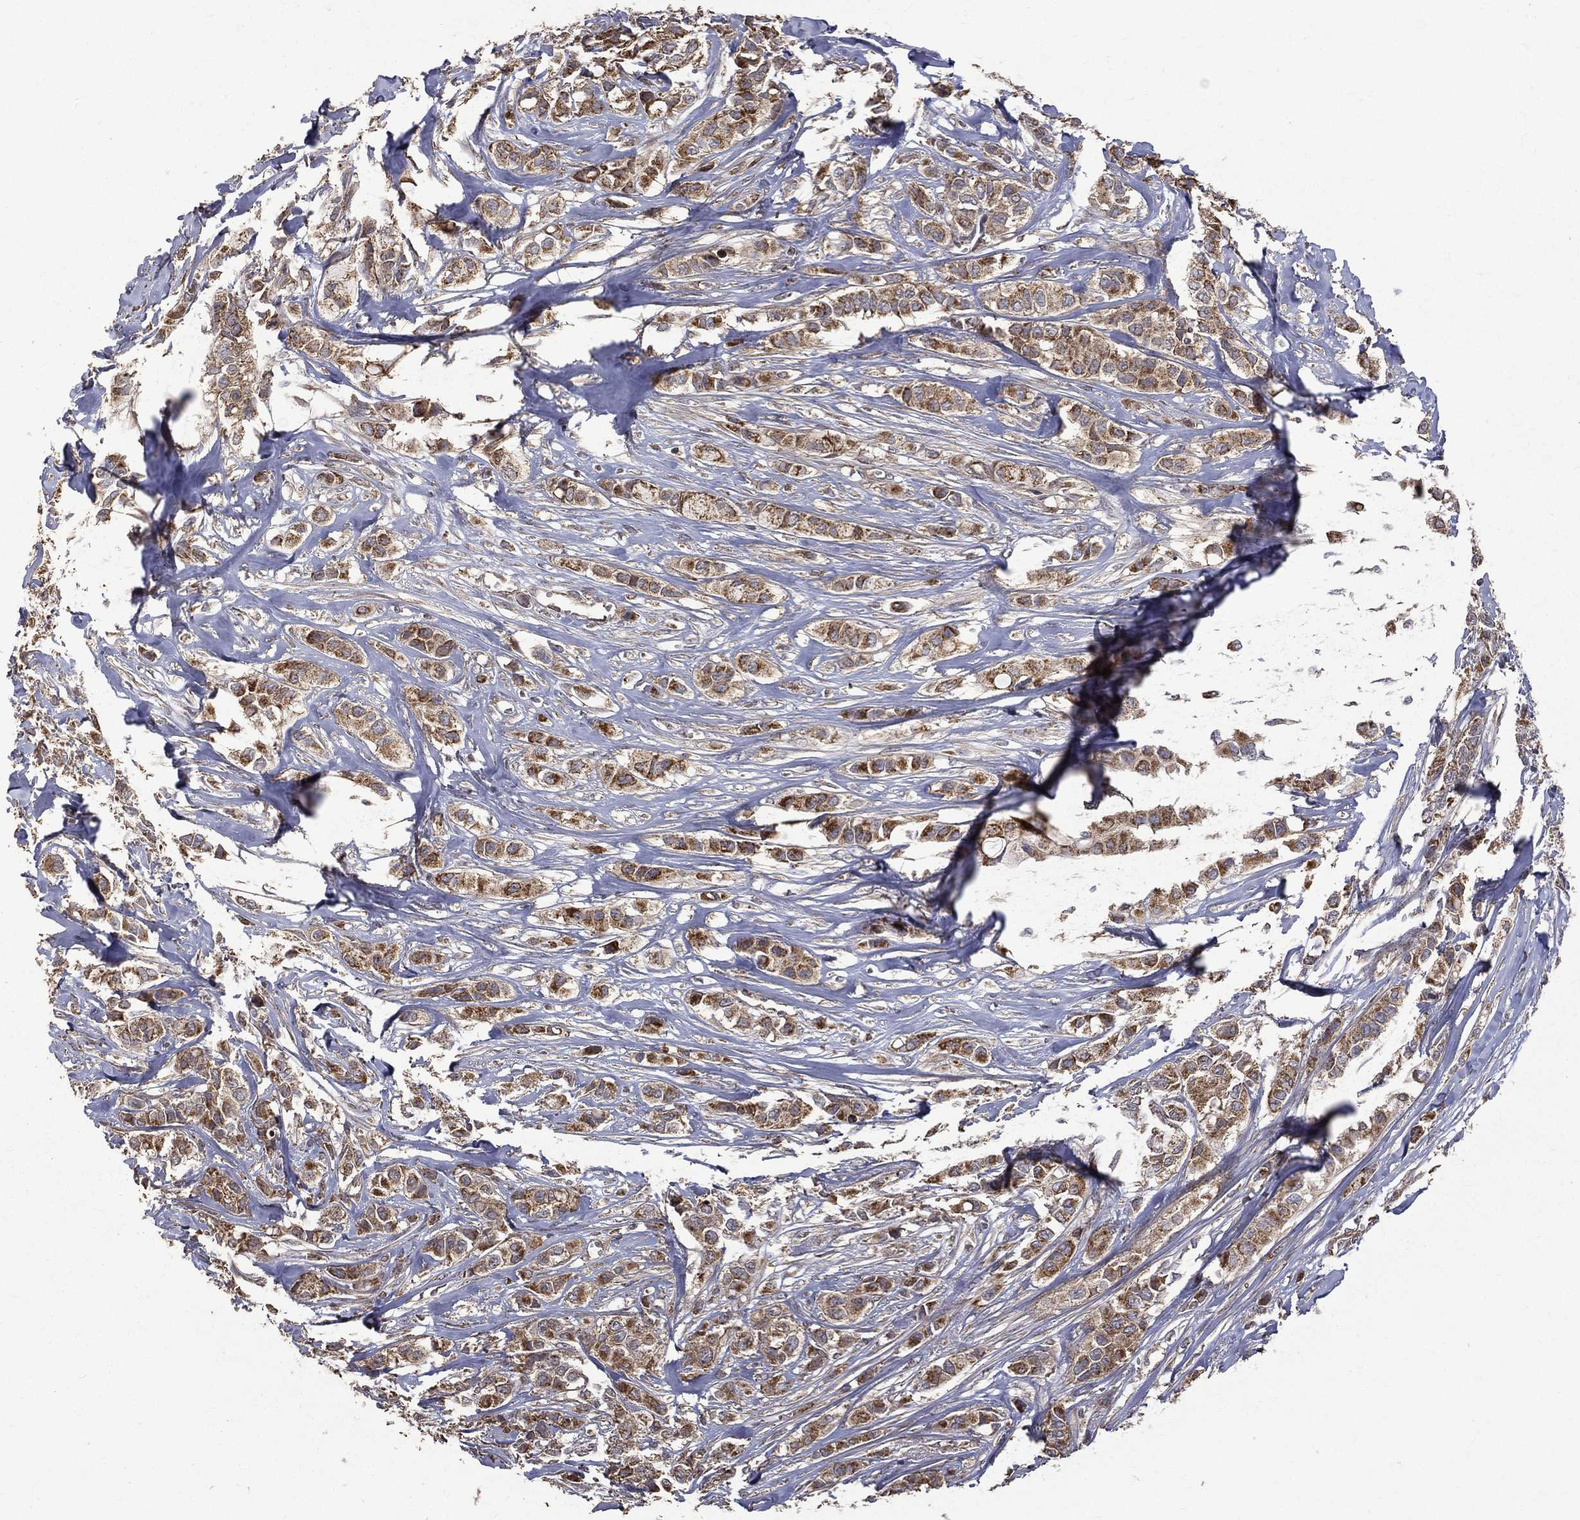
{"staining": {"intensity": "moderate", "quantity": ">75%", "location": "cytoplasmic/membranous"}, "tissue": "breast cancer", "cell_type": "Tumor cells", "image_type": "cancer", "snomed": [{"axis": "morphology", "description": "Duct carcinoma"}, {"axis": "topography", "description": "Breast"}], "caption": "Protein expression analysis of human intraductal carcinoma (breast) reveals moderate cytoplasmic/membranous positivity in about >75% of tumor cells.", "gene": "RPGR", "patient": {"sex": "female", "age": 85}}